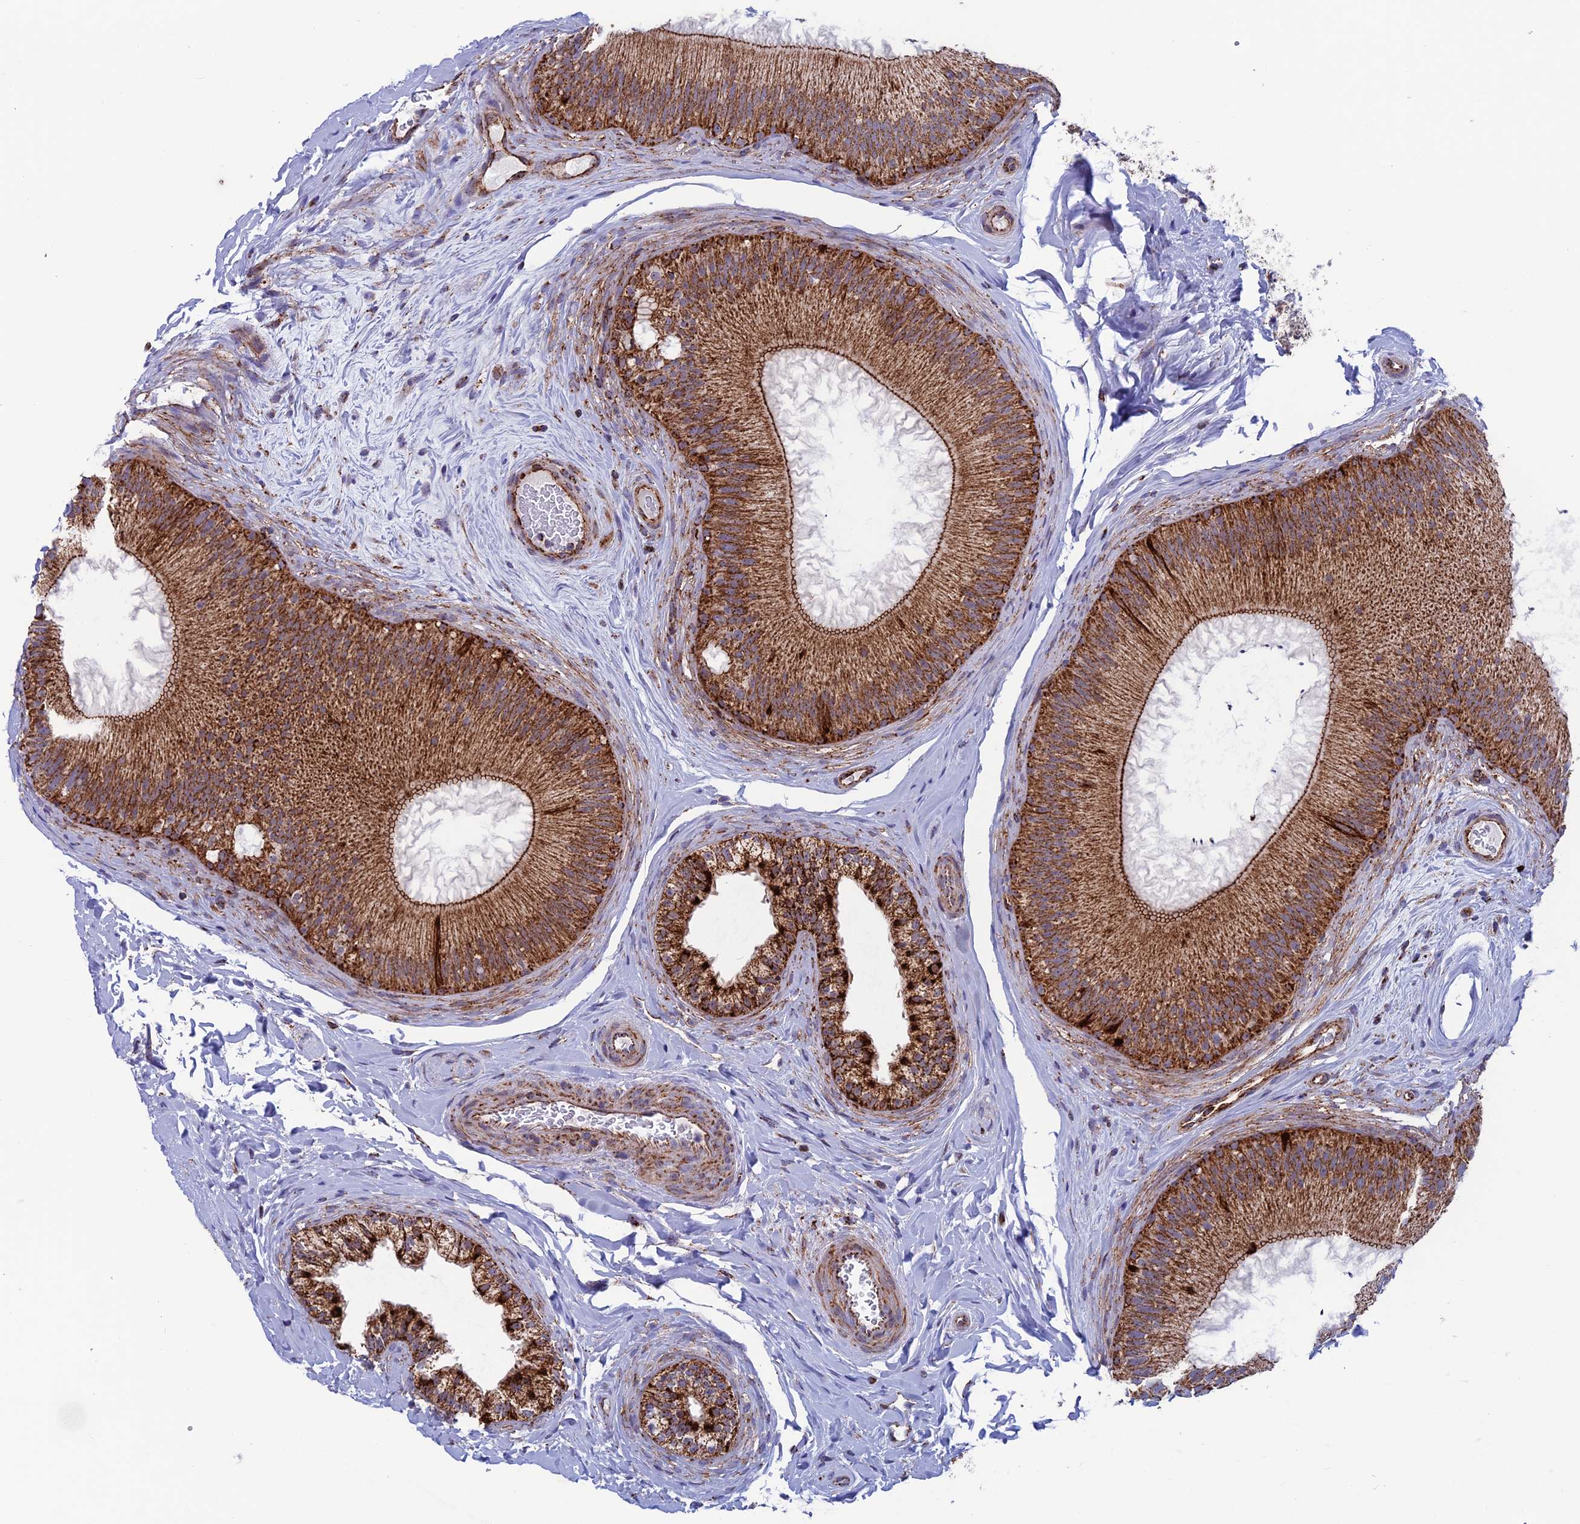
{"staining": {"intensity": "strong", "quantity": ">75%", "location": "cytoplasmic/membranous"}, "tissue": "epididymis", "cell_type": "Glandular cells", "image_type": "normal", "snomed": [{"axis": "morphology", "description": "Normal tissue, NOS"}, {"axis": "topography", "description": "Epididymis"}], "caption": "Immunohistochemistry (IHC) micrograph of benign epididymis: epididymis stained using immunohistochemistry (IHC) displays high levels of strong protein expression localized specifically in the cytoplasmic/membranous of glandular cells, appearing as a cytoplasmic/membranous brown color.", "gene": "MRPS18B", "patient": {"sex": "male", "age": 45}}